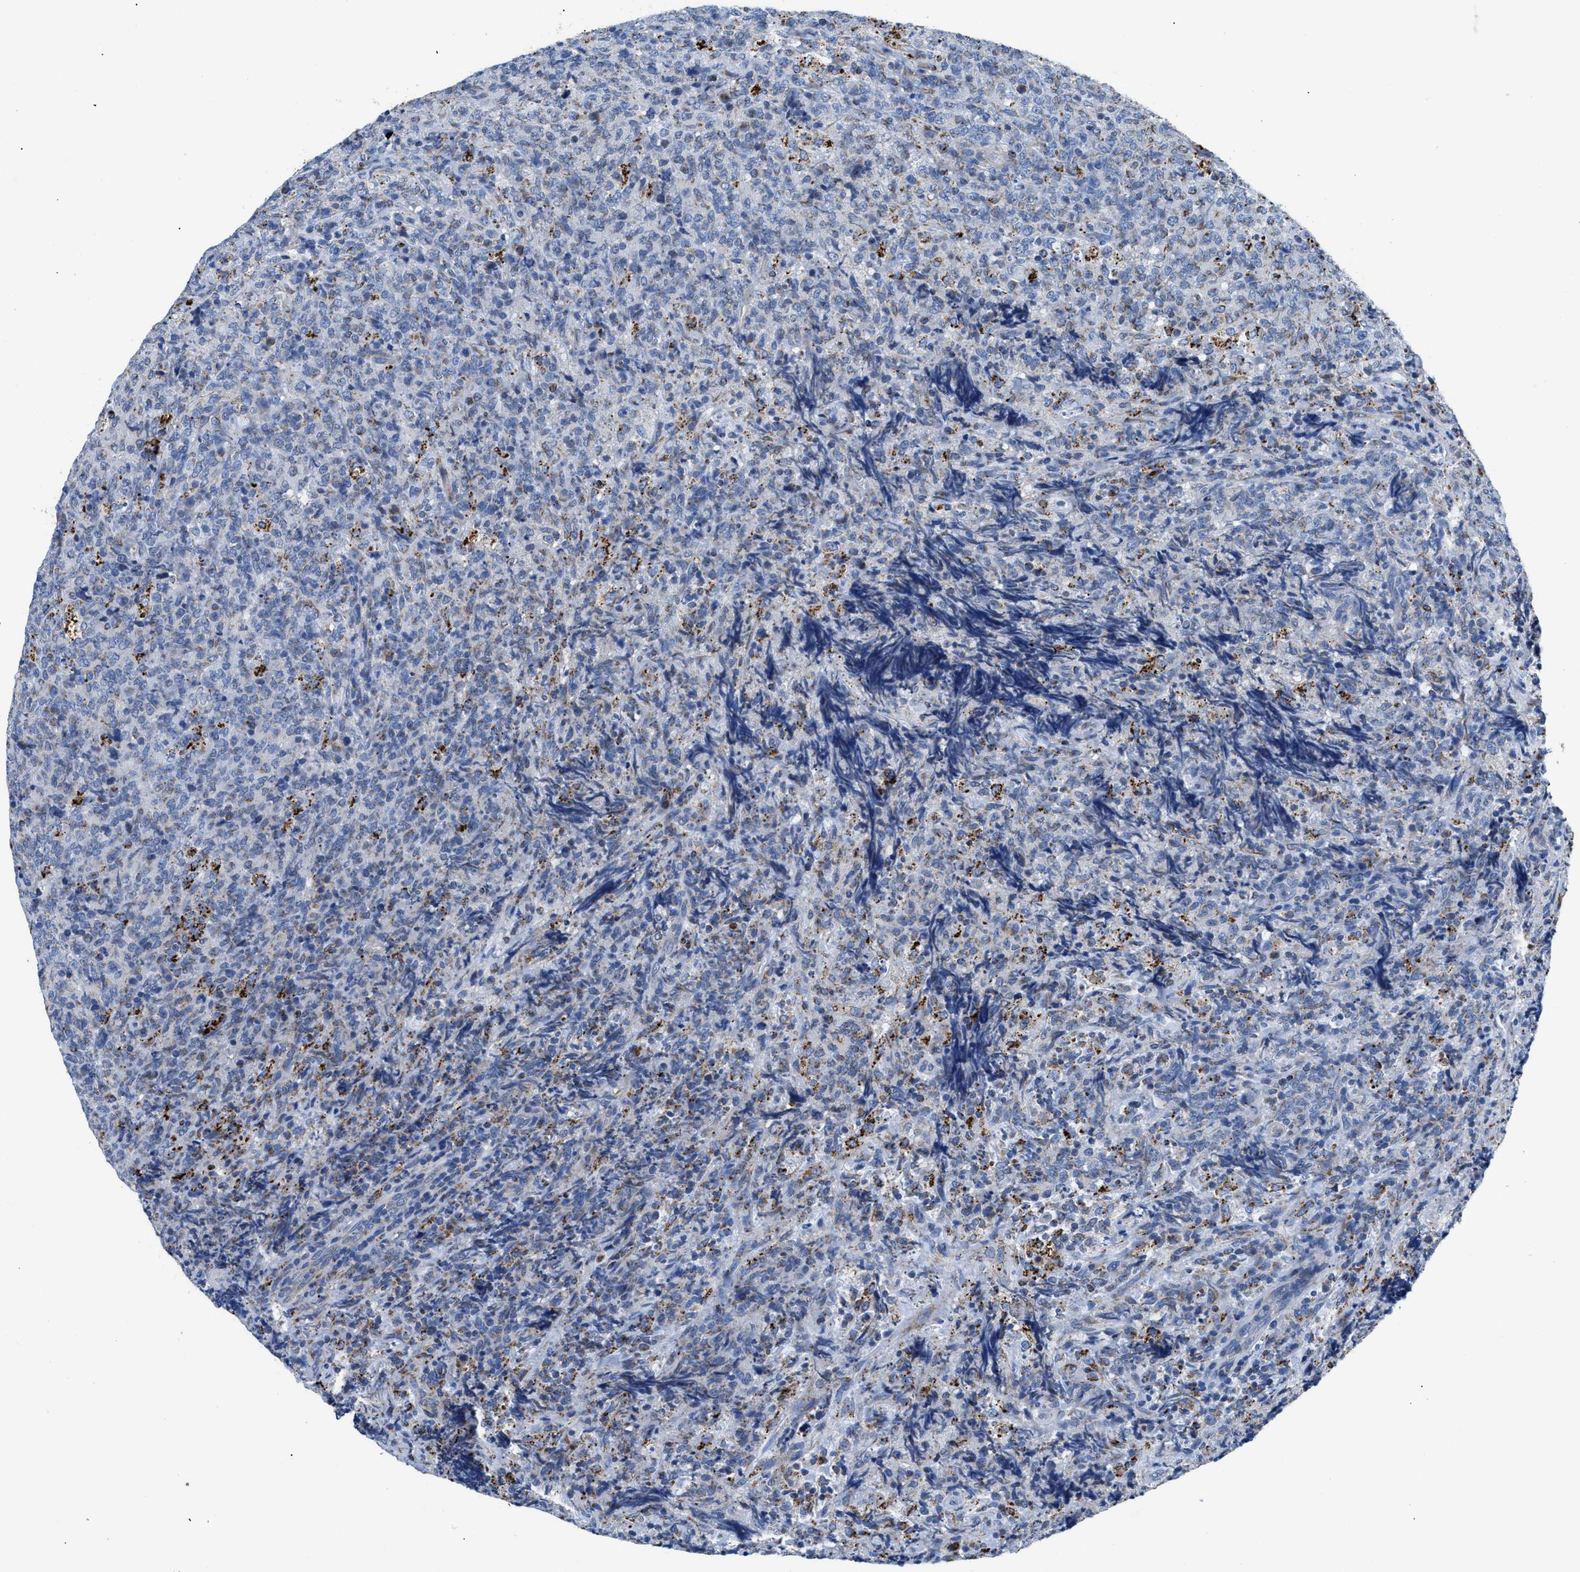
{"staining": {"intensity": "negative", "quantity": "none", "location": "none"}, "tissue": "lymphoma", "cell_type": "Tumor cells", "image_type": "cancer", "snomed": [{"axis": "morphology", "description": "Malignant lymphoma, non-Hodgkin's type, High grade"}, {"axis": "topography", "description": "Tonsil"}], "caption": "A micrograph of high-grade malignant lymphoma, non-Hodgkin's type stained for a protein shows no brown staining in tumor cells. The staining is performed using DAB (3,3'-diaminobenzidine) brown chromogen with nuclei counter-stained in using hematoxylin.", "gene": "ZDHHC3", "patient": {"sex": "female", "age": 36}}